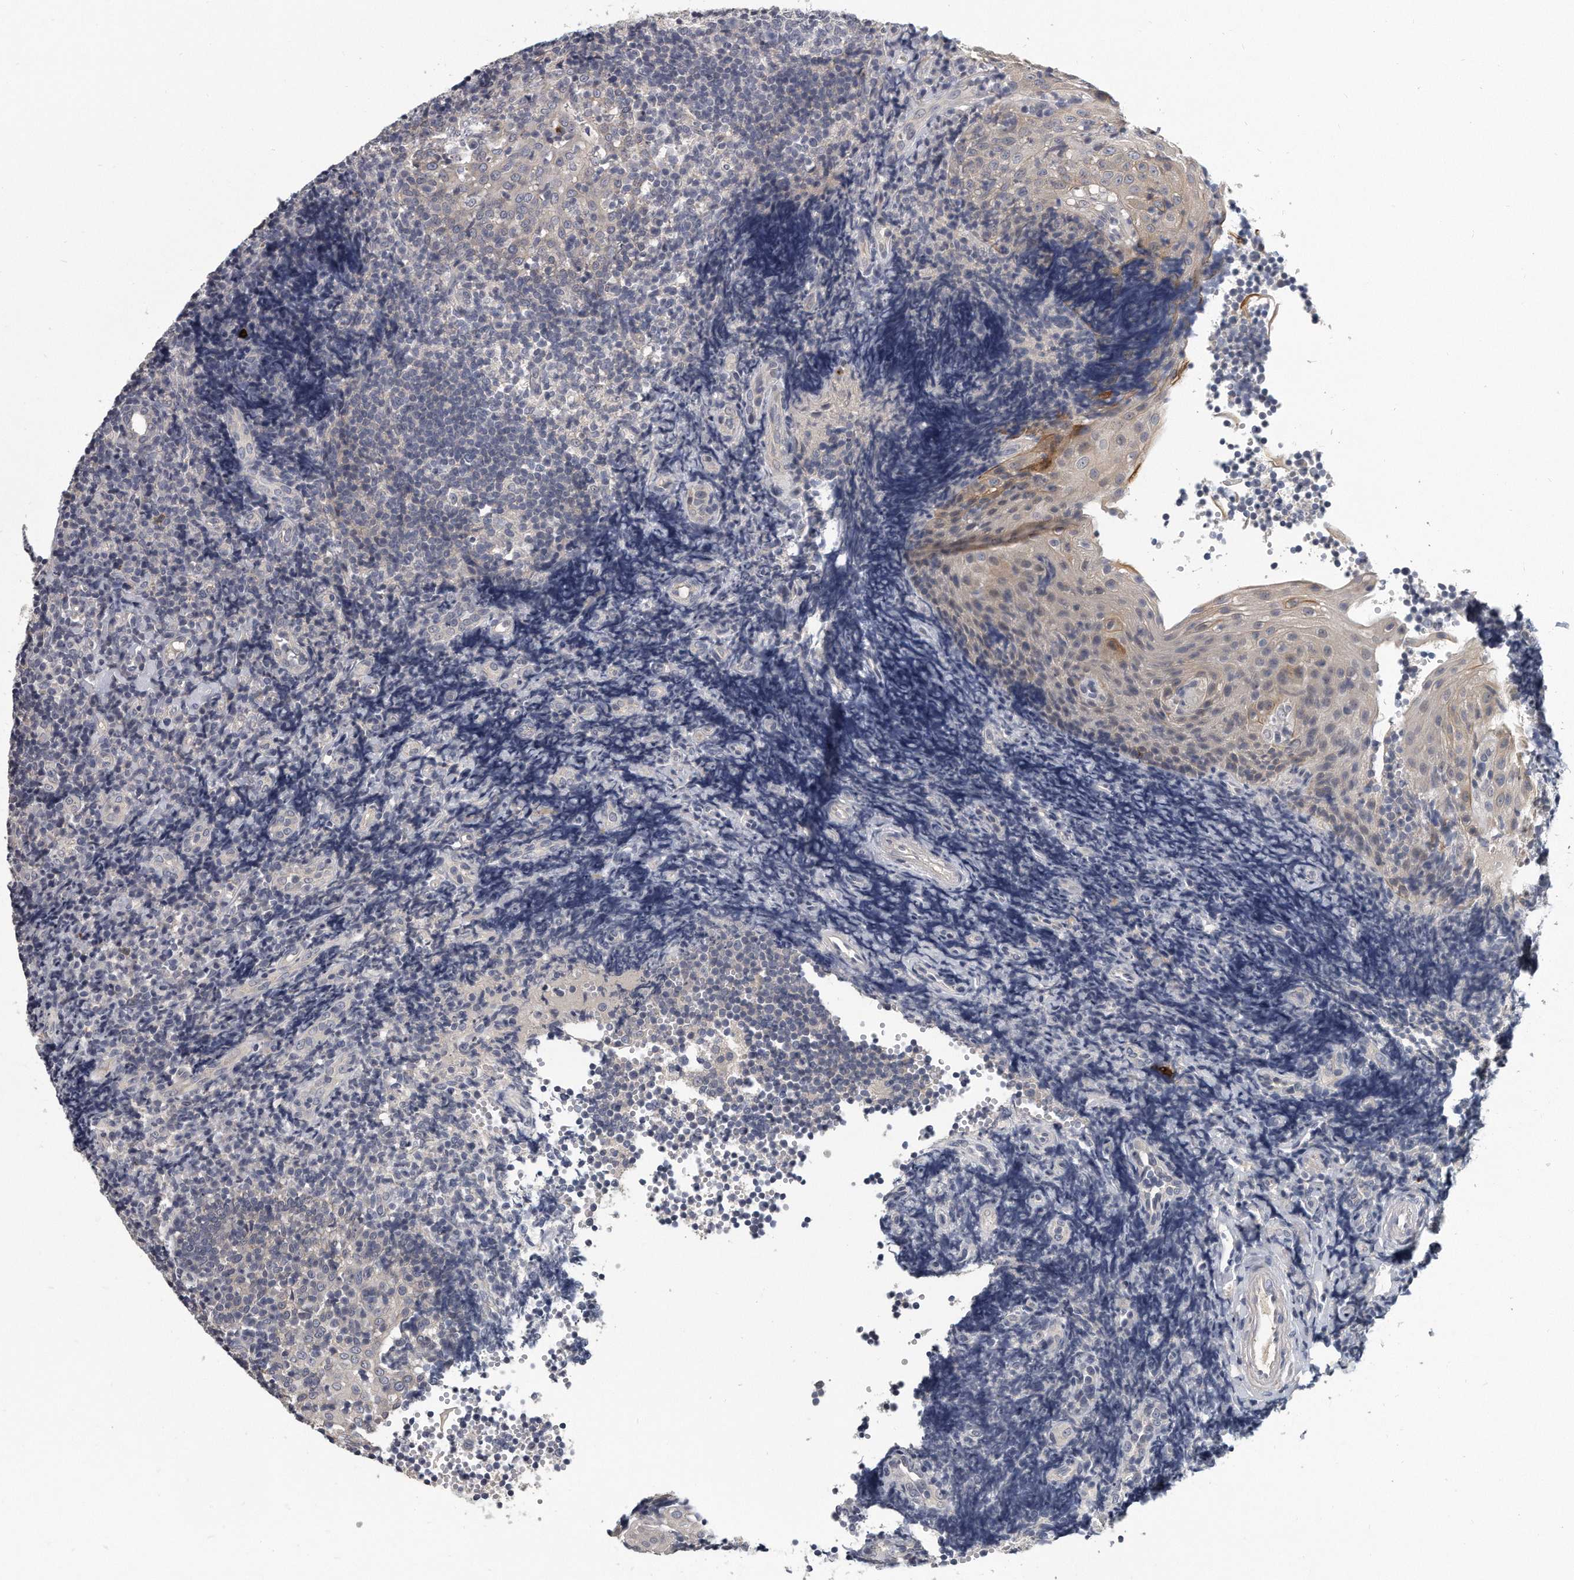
{"staining": {"intensity": "negative", "quantity": "none", "location": "none"}, "tissue": "tonsil", "cell_type": "Germinal center cells", "image_type": "normal", "snomed": [{"axis": "morphology", "description": "Normal tissue, NOS"}, {"axis": "topography", "description": "Tonsil"}], "caption": "This is a photomicrograph of IHC staining of benign tonsil, which shows no expression in germinal center cells.", "gene": "KLHL7", "patient": {"sex": "female", "age": 40}}